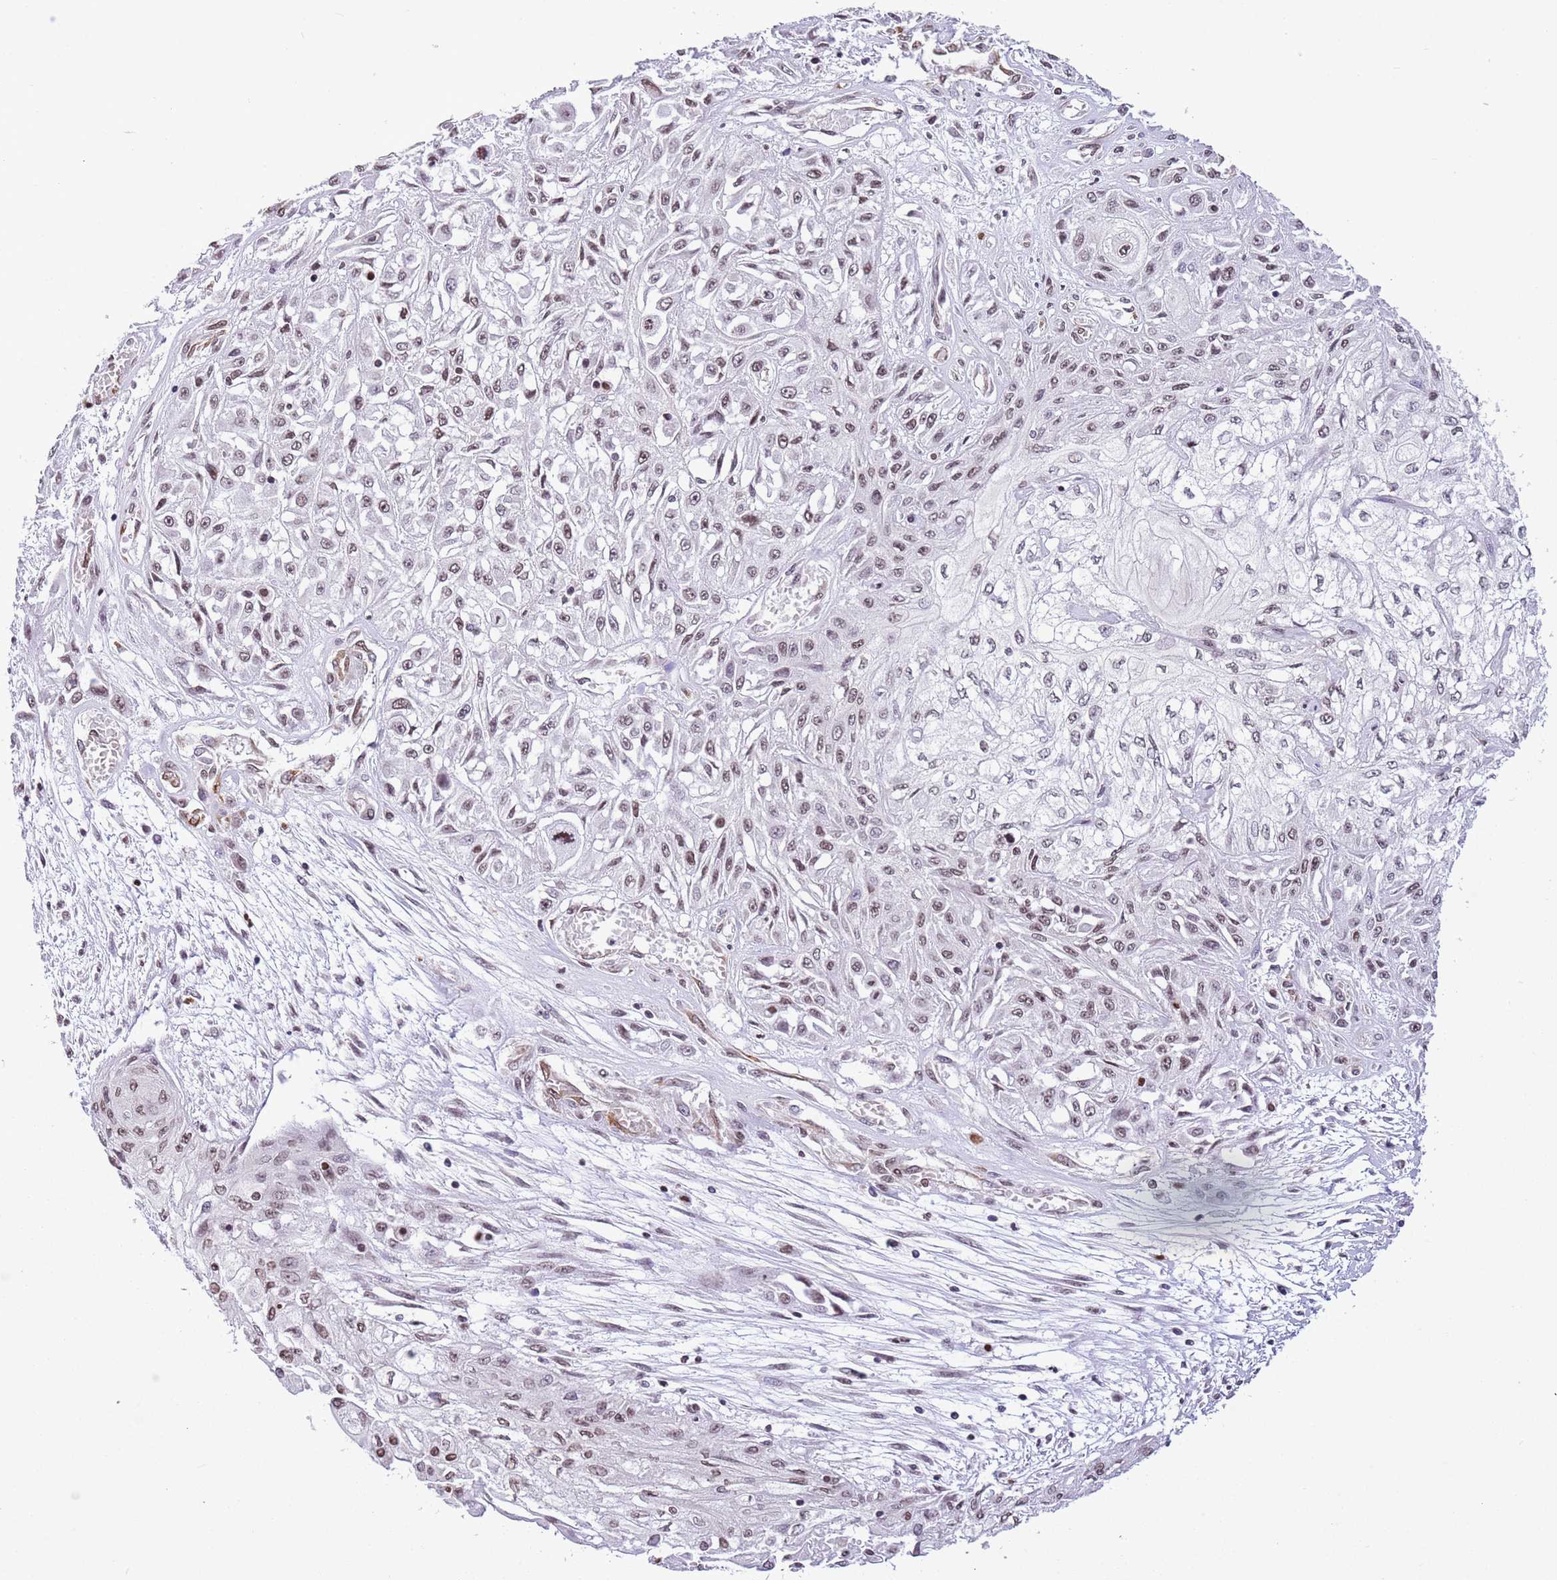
{"staining": {"intensity": "weak", "quantity": ">75%", "location": "nuclear"}, "tissue": "skin cancer", "cell_type": "Tumor cells", "image_type": "cancer", "snomed": [{"axis": "morphology", "description": "Squamous cell carcinoma, NOS"}, {"axis": "morphology", "description": "Squamous cell carcinoma, metastatic, NOS"}, {"axis": "topography", "description": "Skin"}, {"axis": "topography", "description": "Lymph node"}], "caption": "About >75% of tumor cells in human skin metastatic squamous cell carcinoma show weak nuclear protein positivity as visualized by brown immunohistochemical staining.", "gene": "NRIP1", "patient": {"sex": "male", "age": 75}}